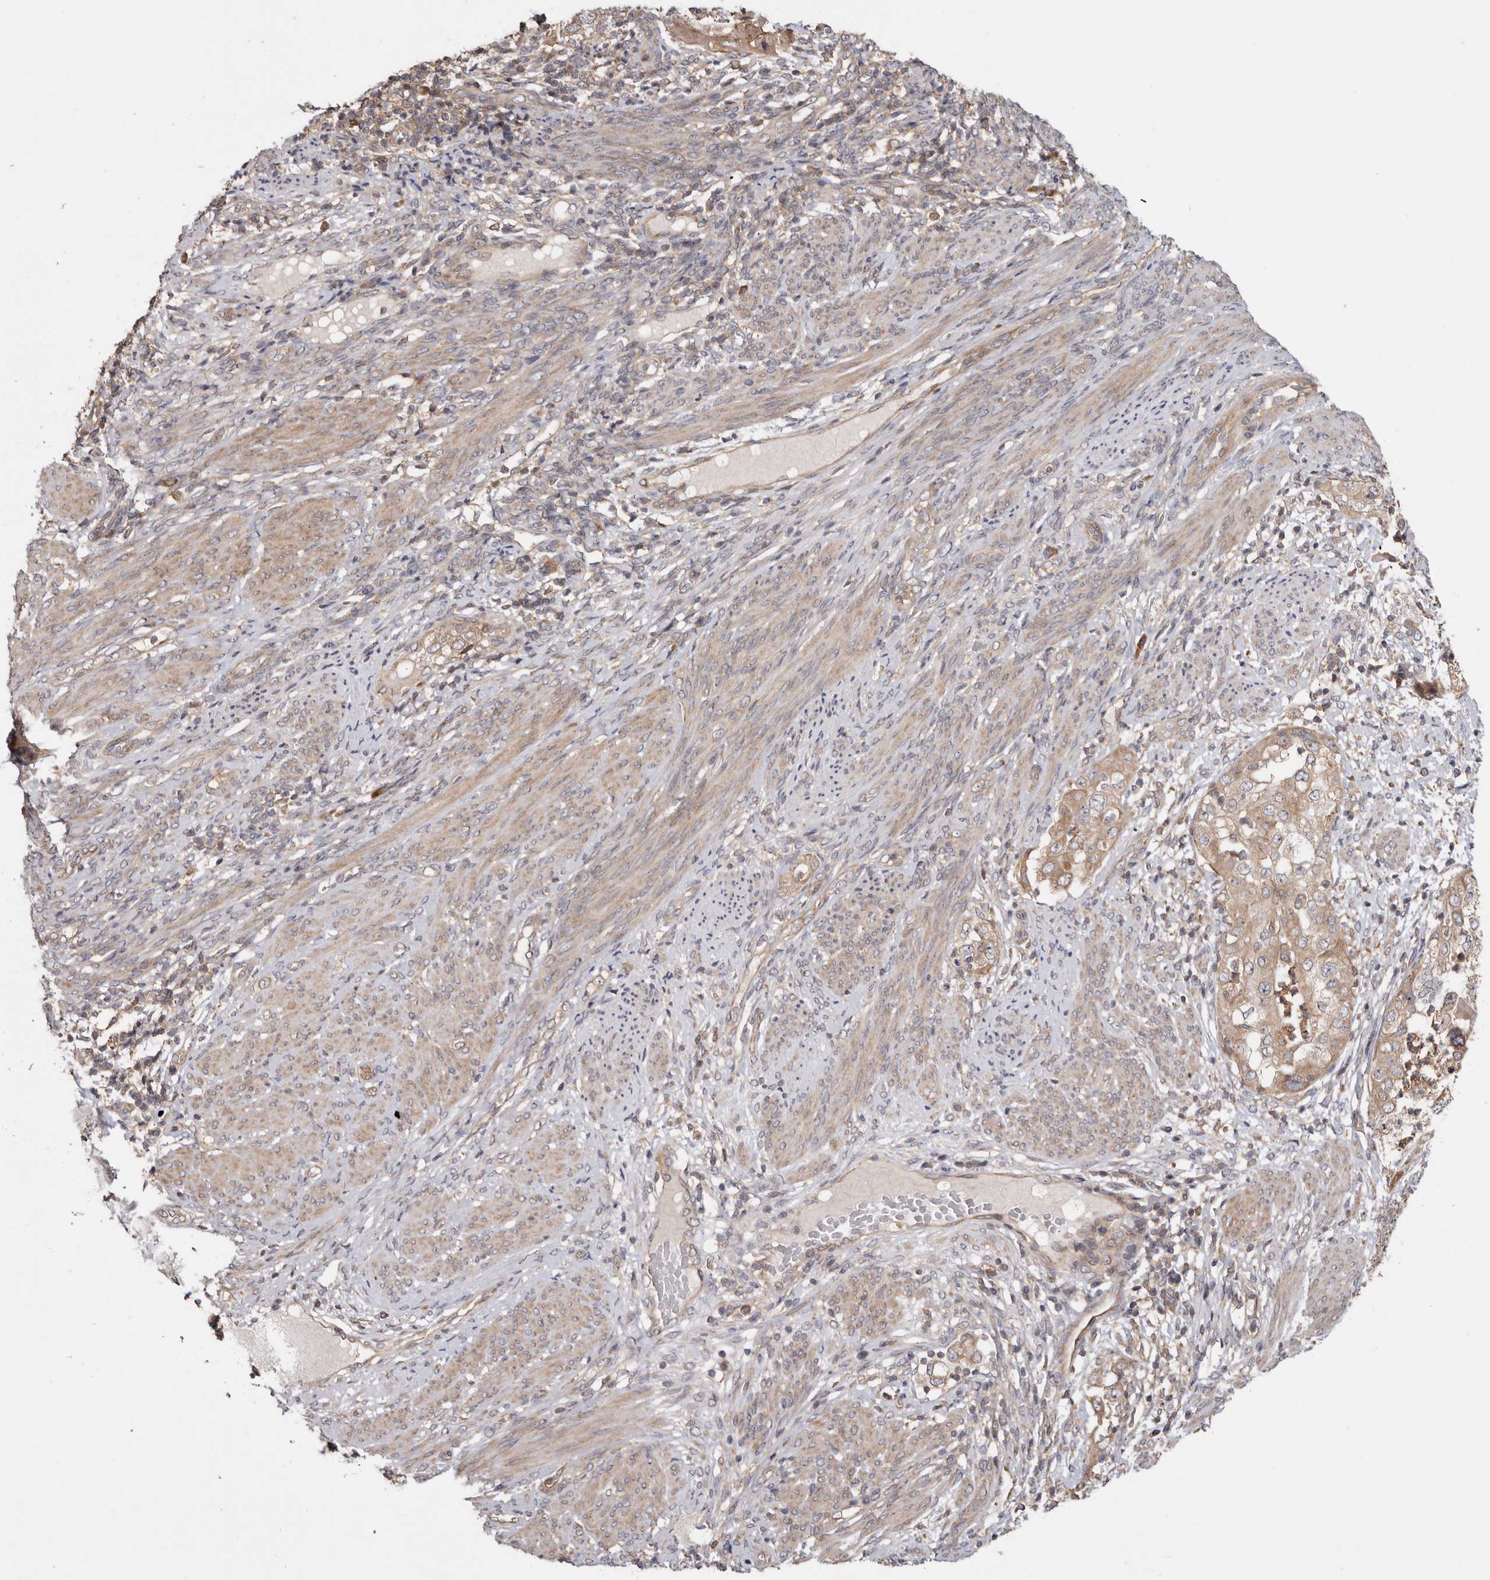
{"staining": {"intensity": "moderate", "quantity": ">75%", "location": "cytoplasmic/membranous"}, "tissue": "endometrial cancer", "cell_type": "Tumor cells", "image_type": "cancer", "snomed": [{"axis": "morphology", "description": "Adenocarcinoma, NOS"}, {"axis": "topography", "description": "Endometrium"}], "caption": "The immunohistochemical stain highlights moderate cytoplasmic/membranous positivity in tumor cells of endometrial cancer tissue.", "gene": "TMUB1", "patient": {"sex": "female", "age": 85}}